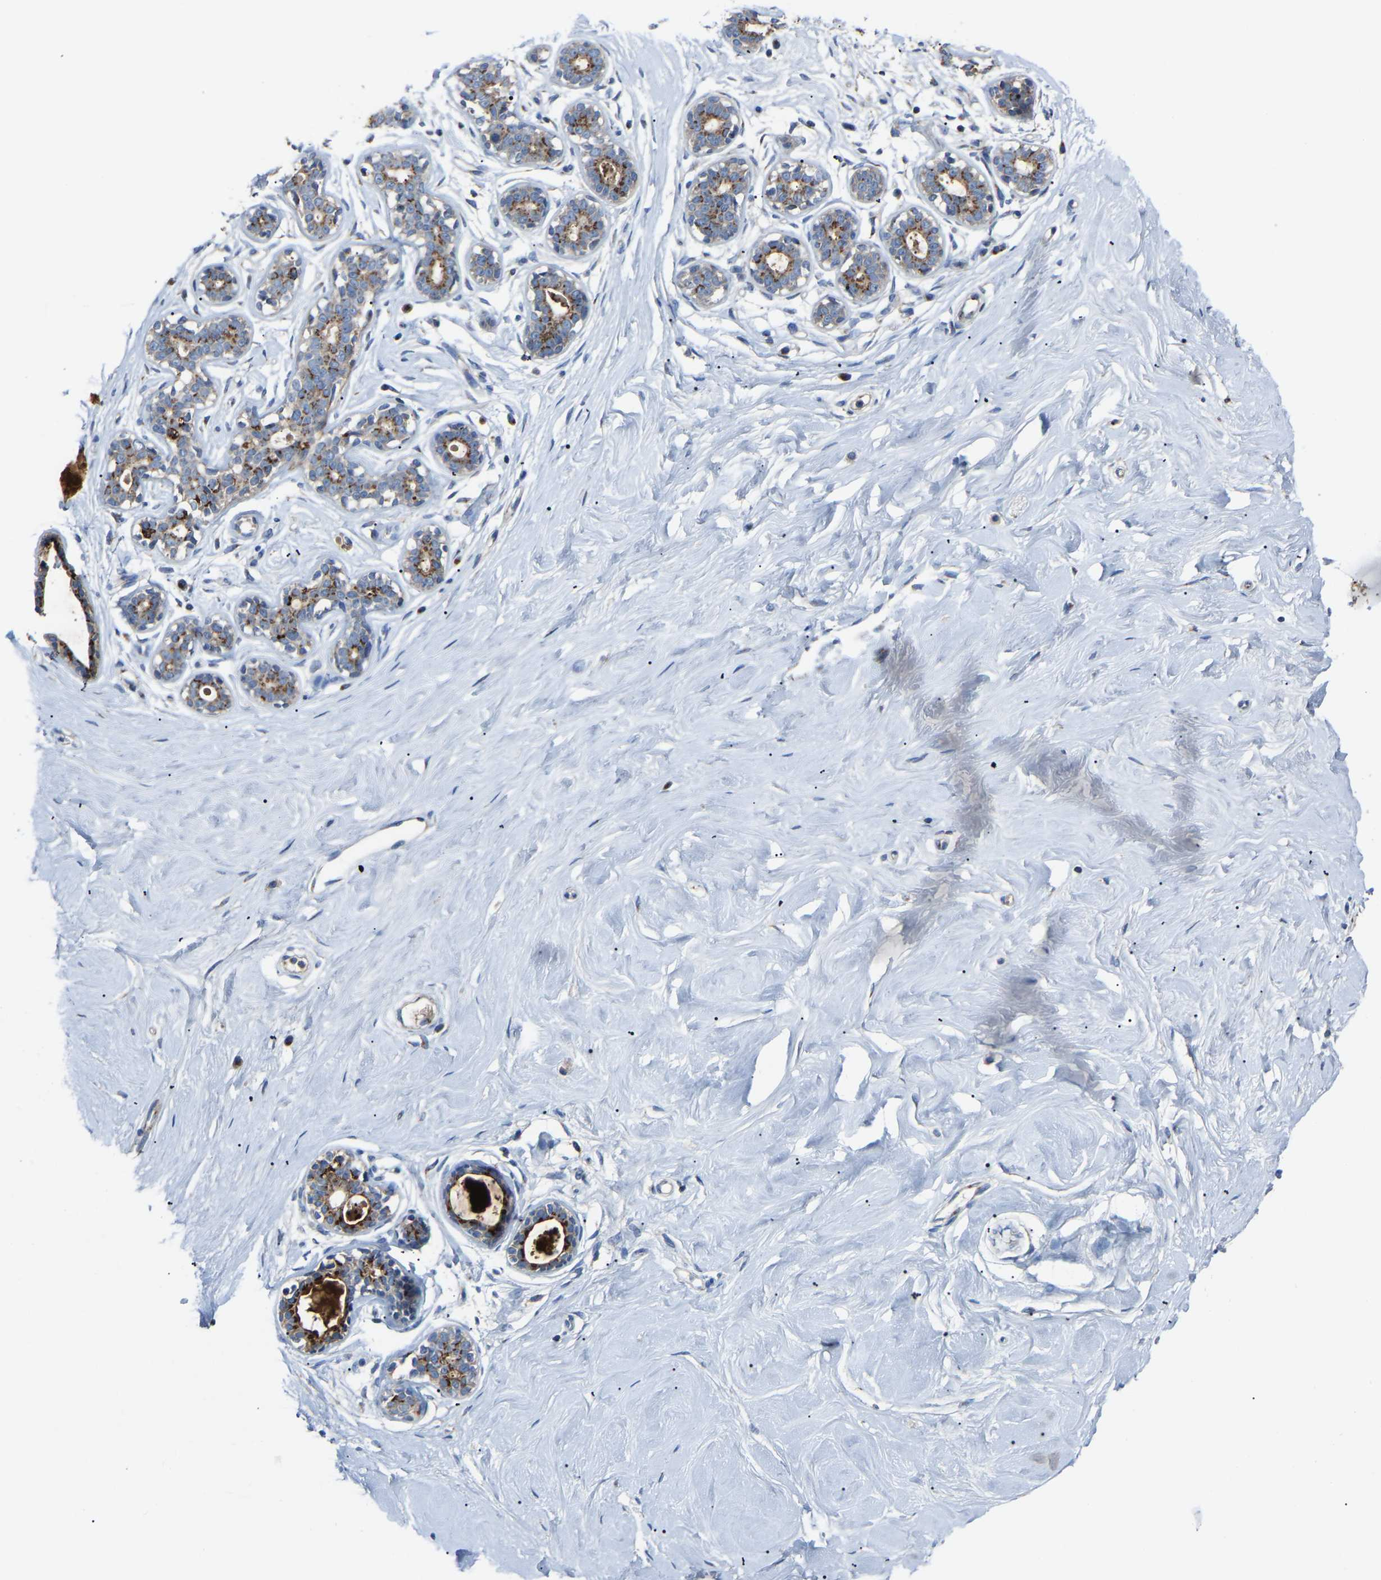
{"staining": {"intensity": "weak", "quantity": "25%-75%", "location": "cytoplasmic/membranous"}, "tissue": "breast", "cell_type": "Adipocytes", "image_type": "normal", "snomed": [{"axis": "morphology", "description": "Normal tissue, NOS"}, {"axis": "topography", "description": "Breast"}], "caption": "Immunohistochemical staining of benign human breast shows weak cytoplasmic/membranous protein staining in approximately 25%-75% of adipocytes. The staining was performed using DAB (3,3'-diaminobenzidine), with brown indicating positive protein expression. Nuclei are stained blue with hematoxylin.", "gene": "CANT1", "patient": {"sex": "female", "age": 23}}